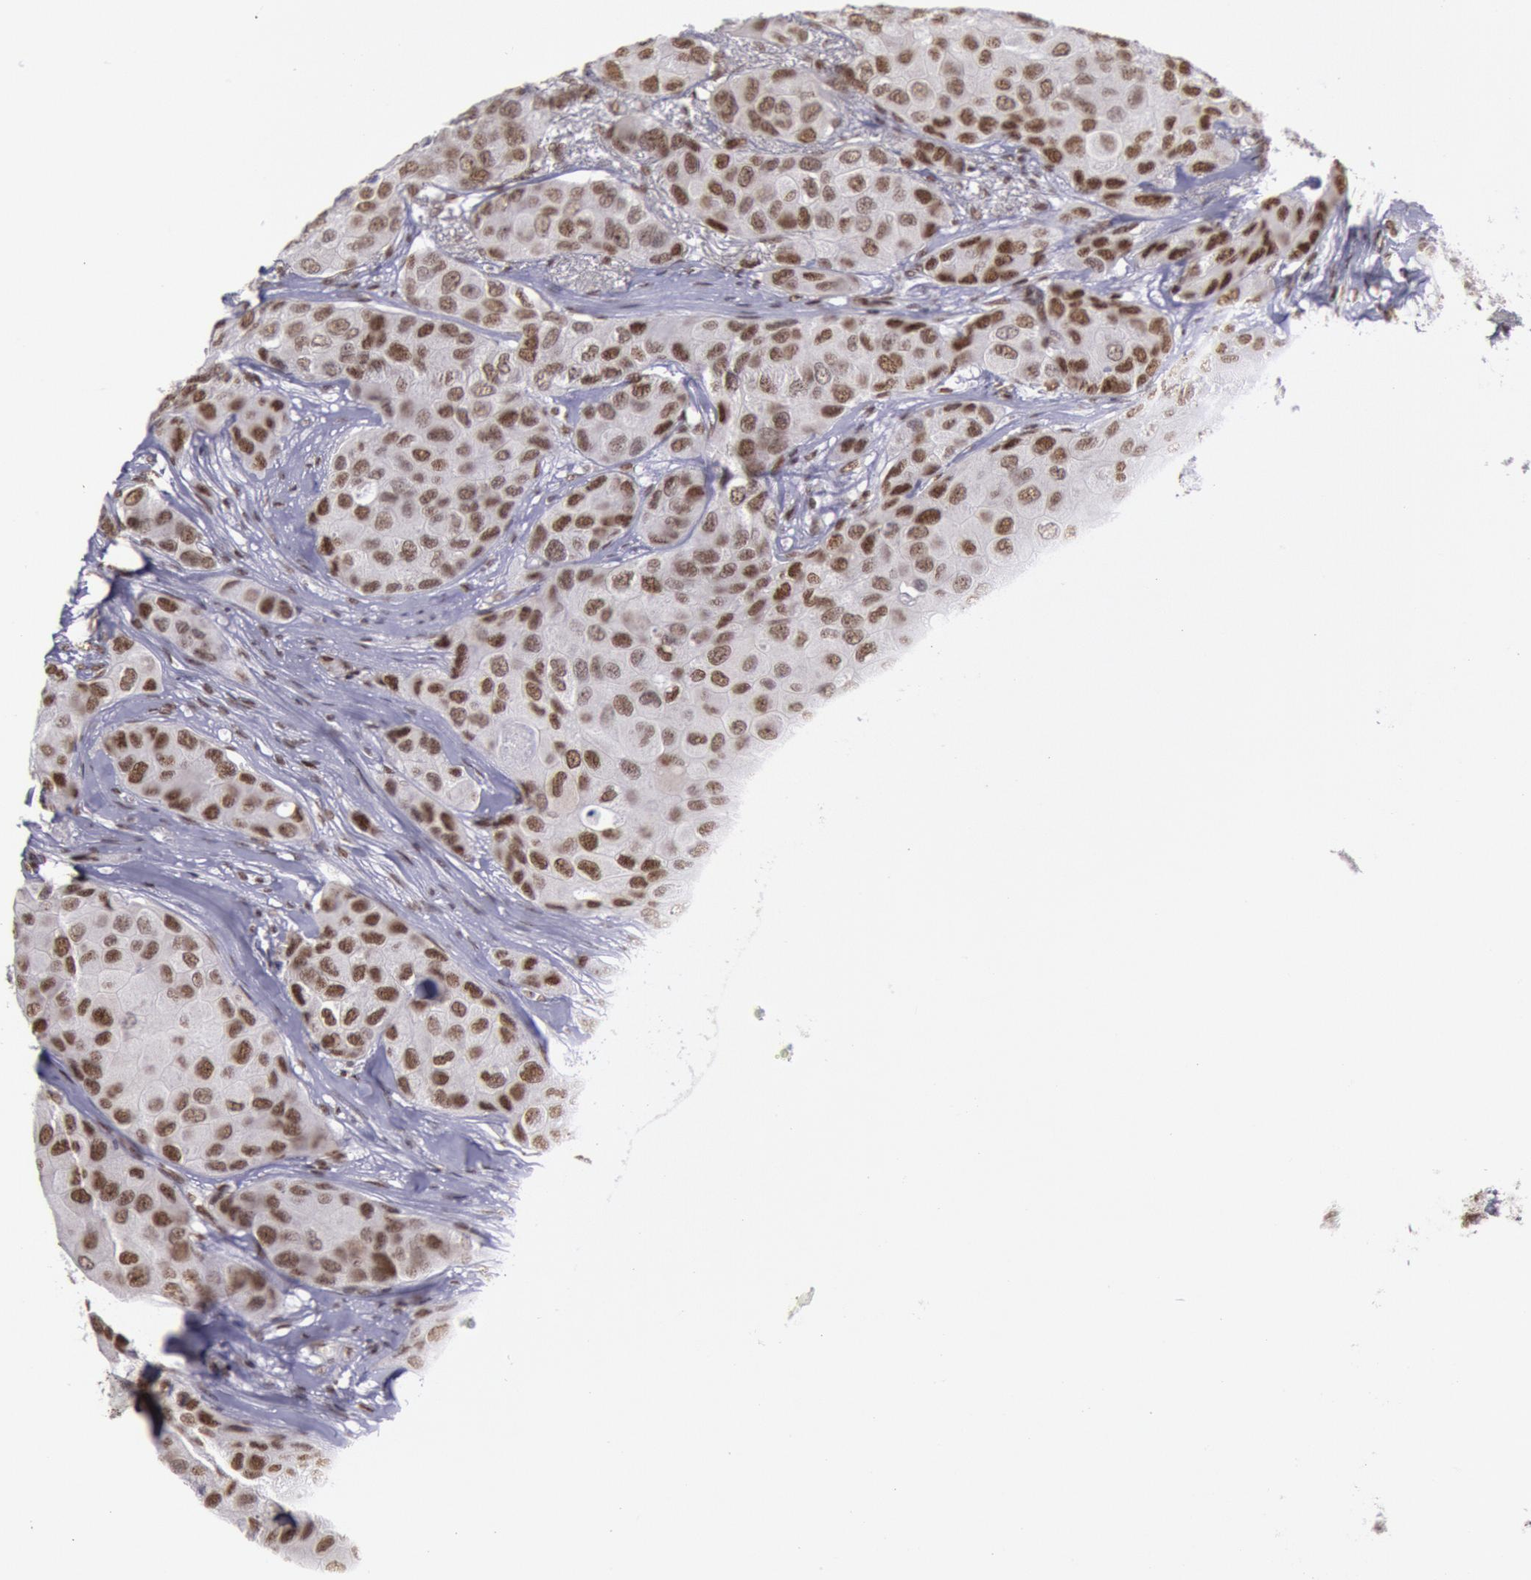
{"staining": {"intensity": "strong", "quantity": ">75%", "location": "nuclear"}, "tissue": "breast cancer", "cell_type": "Tumor cells", "image_type": "cancer", "snomed": [{"axis": "morphology", "description": "Duct carcinoma"}, {"axis": "topography", "description": "Breast"}], "caption": "Immunohistochemistry (IHC) staining of breast cancer (invasive ductal carcinoma), which displays high levels of strong nuclear staining in approximately >75% of tumor cells indicating strong nuclear protein staining. The staining was performed using DAB (brown) for protein detection and nuclei were counterstained in hematoxylin (blue).", "gene": "NKAP", "patient": {"sex": "female", "age": 68}}